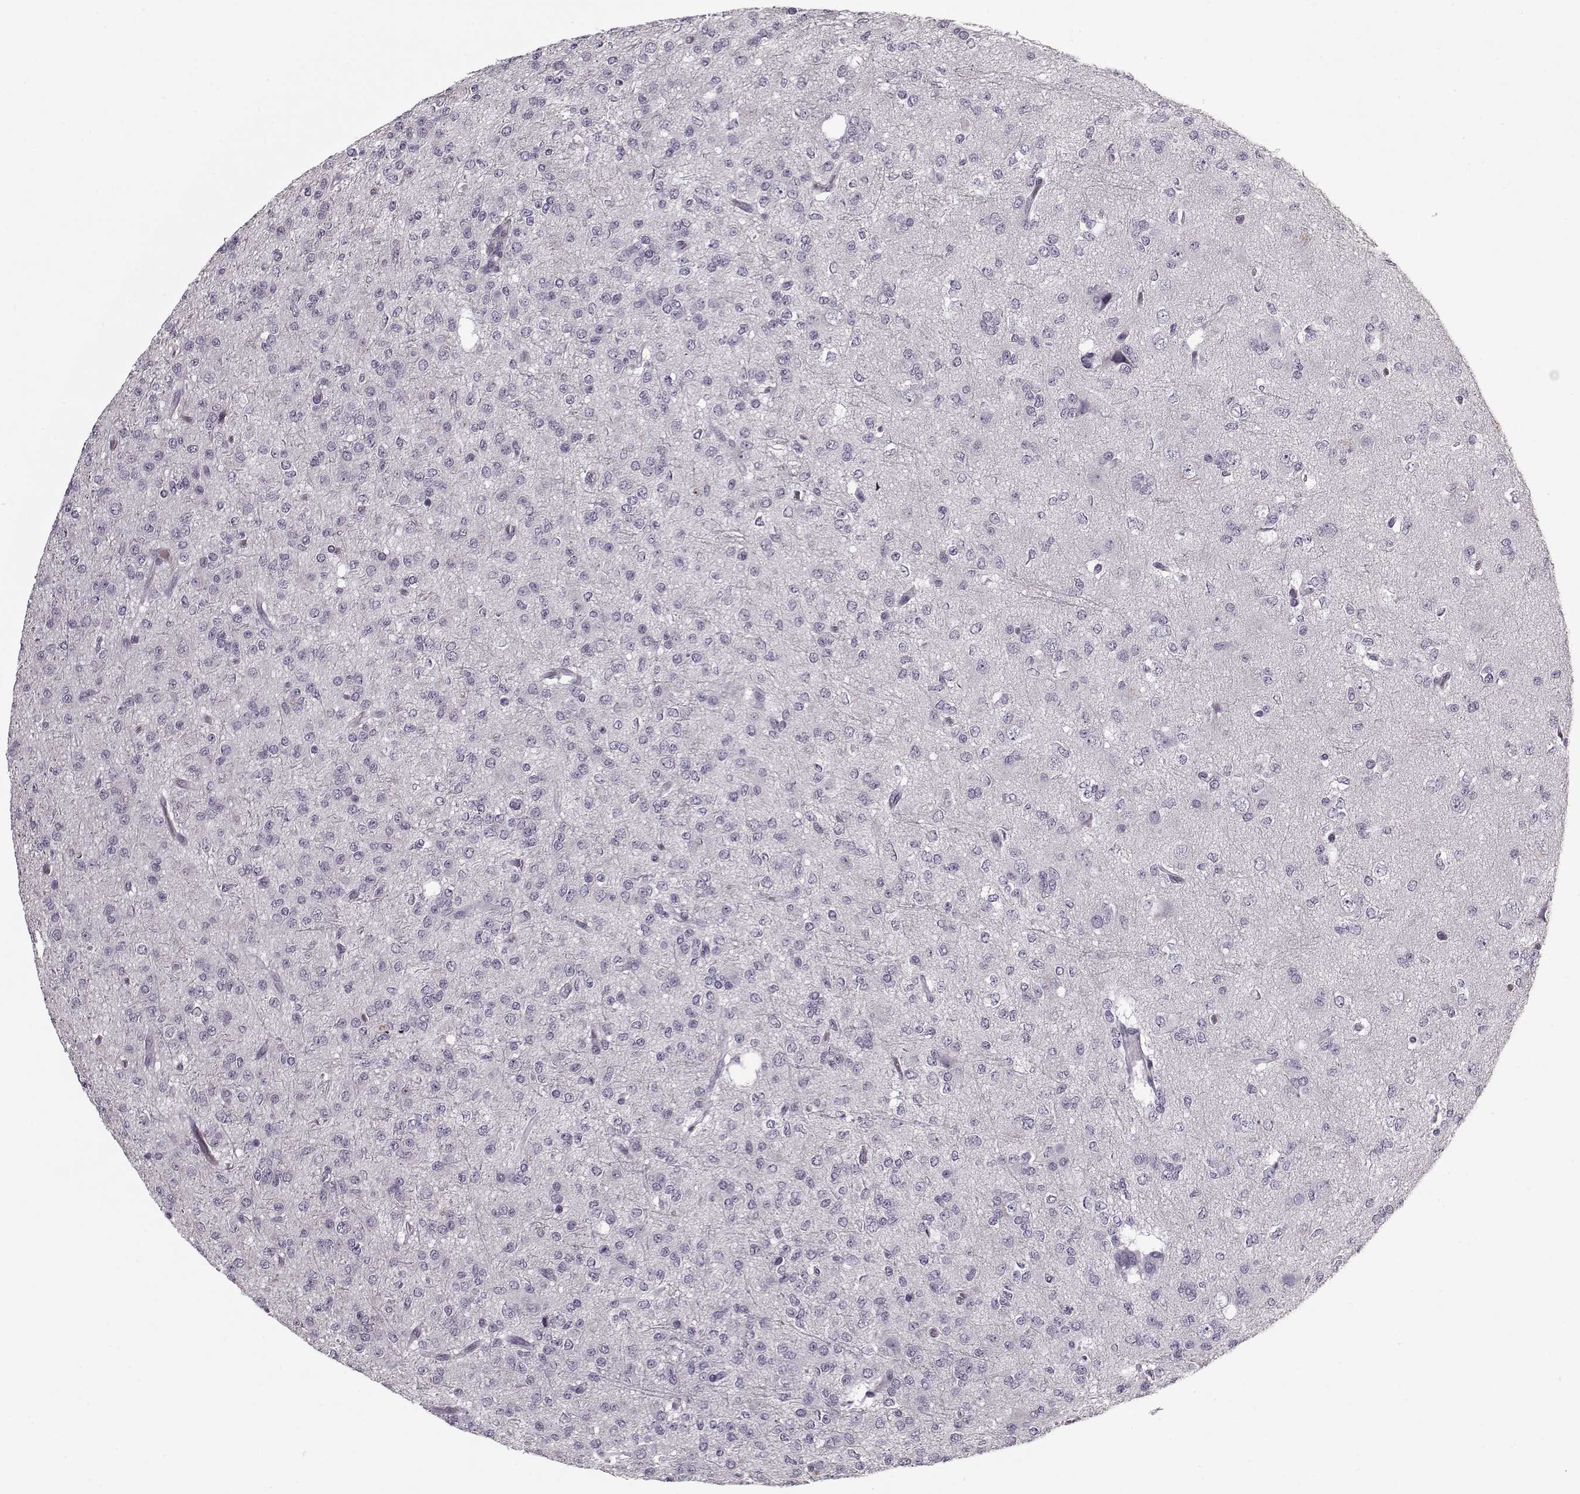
{"staining": {"intensity": "negative", "quantity": "none", "location": "none"}, "tissue": "glioma", "cell_type": "Tumor cells", "image_type": "cancer", "snomed": [{"axis": "morphology", "description": "Glioma, malignant, Low grade"}, {"axis": "topography", "description": "Brain"}], "caption": "Protein analysis of malignant low-grade glioma reveals no significant positivity in tumor cells. (Stains: DAB IHC with hematoxylin counter stain, Microscopy: brightfield microscopy at high magnification).", "gene": "KRT9", "patient": {"sex": "male", "age": 27}}